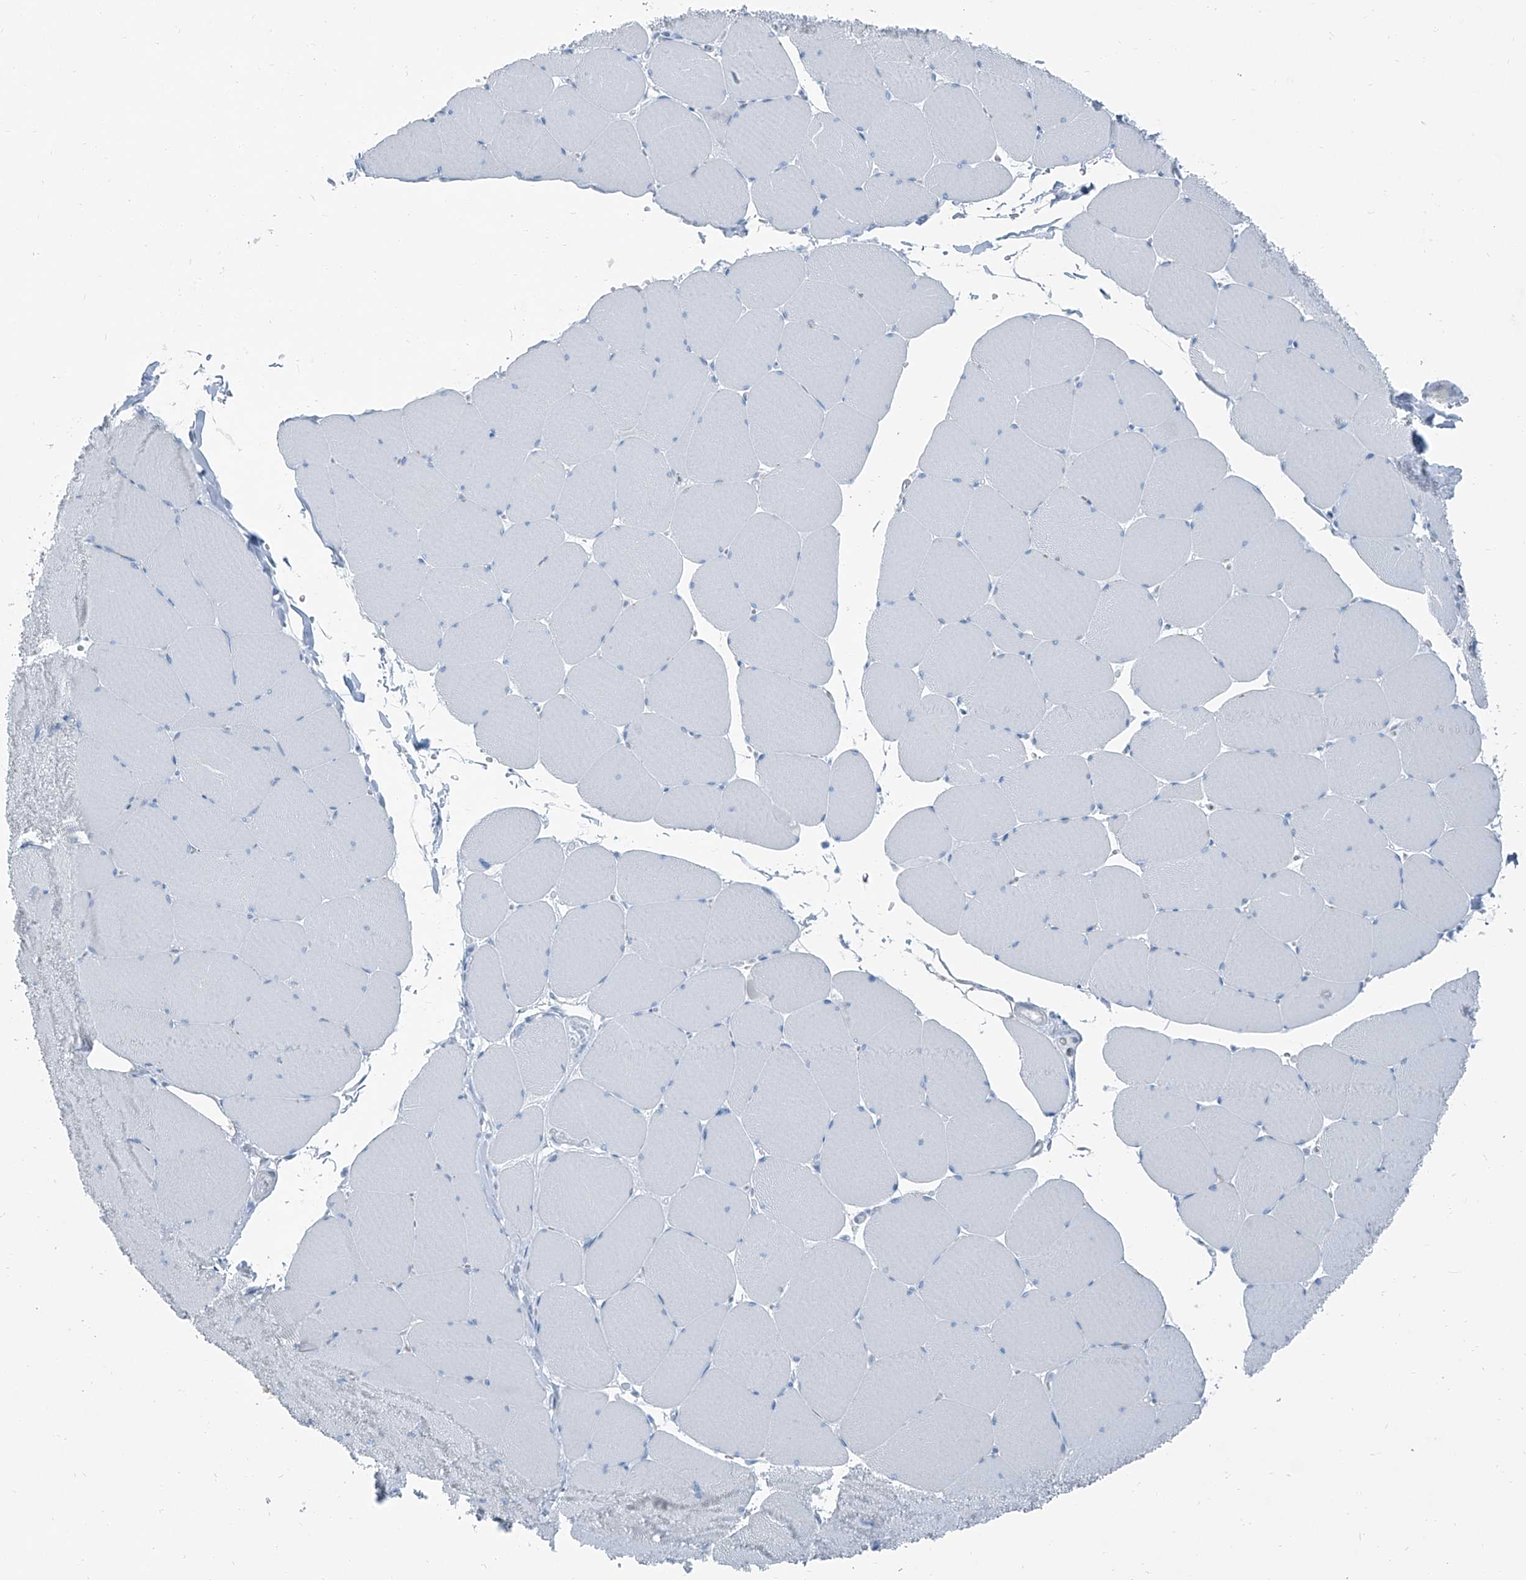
{"staining": {"intensity": "negative", "quantity": "none", "location": "none"}, "tissue": "skeletal muscle", "cell_type": "Myocytes", "image_type": "normal", "snomed": [{"axis": "morphology", "description": "Normal tissue, NOS"}, {"axis": "topography", "description": "Skeletal muscle"}, {"axis": "topography", "description": "Head-Neck"}], "caption": "This image is of benign skeletal muscle stained with IHC to label a protein in brown with the nuclei are counter-stained blue. There is no expression in myocytes. The staining is performed using DAB (3,3'-diaminobenzidine) brown chromogen with nuclei counter-stained in using hematoxylin.", "gene": "RGN", "patient": {"sex": "male", "age": 66}}